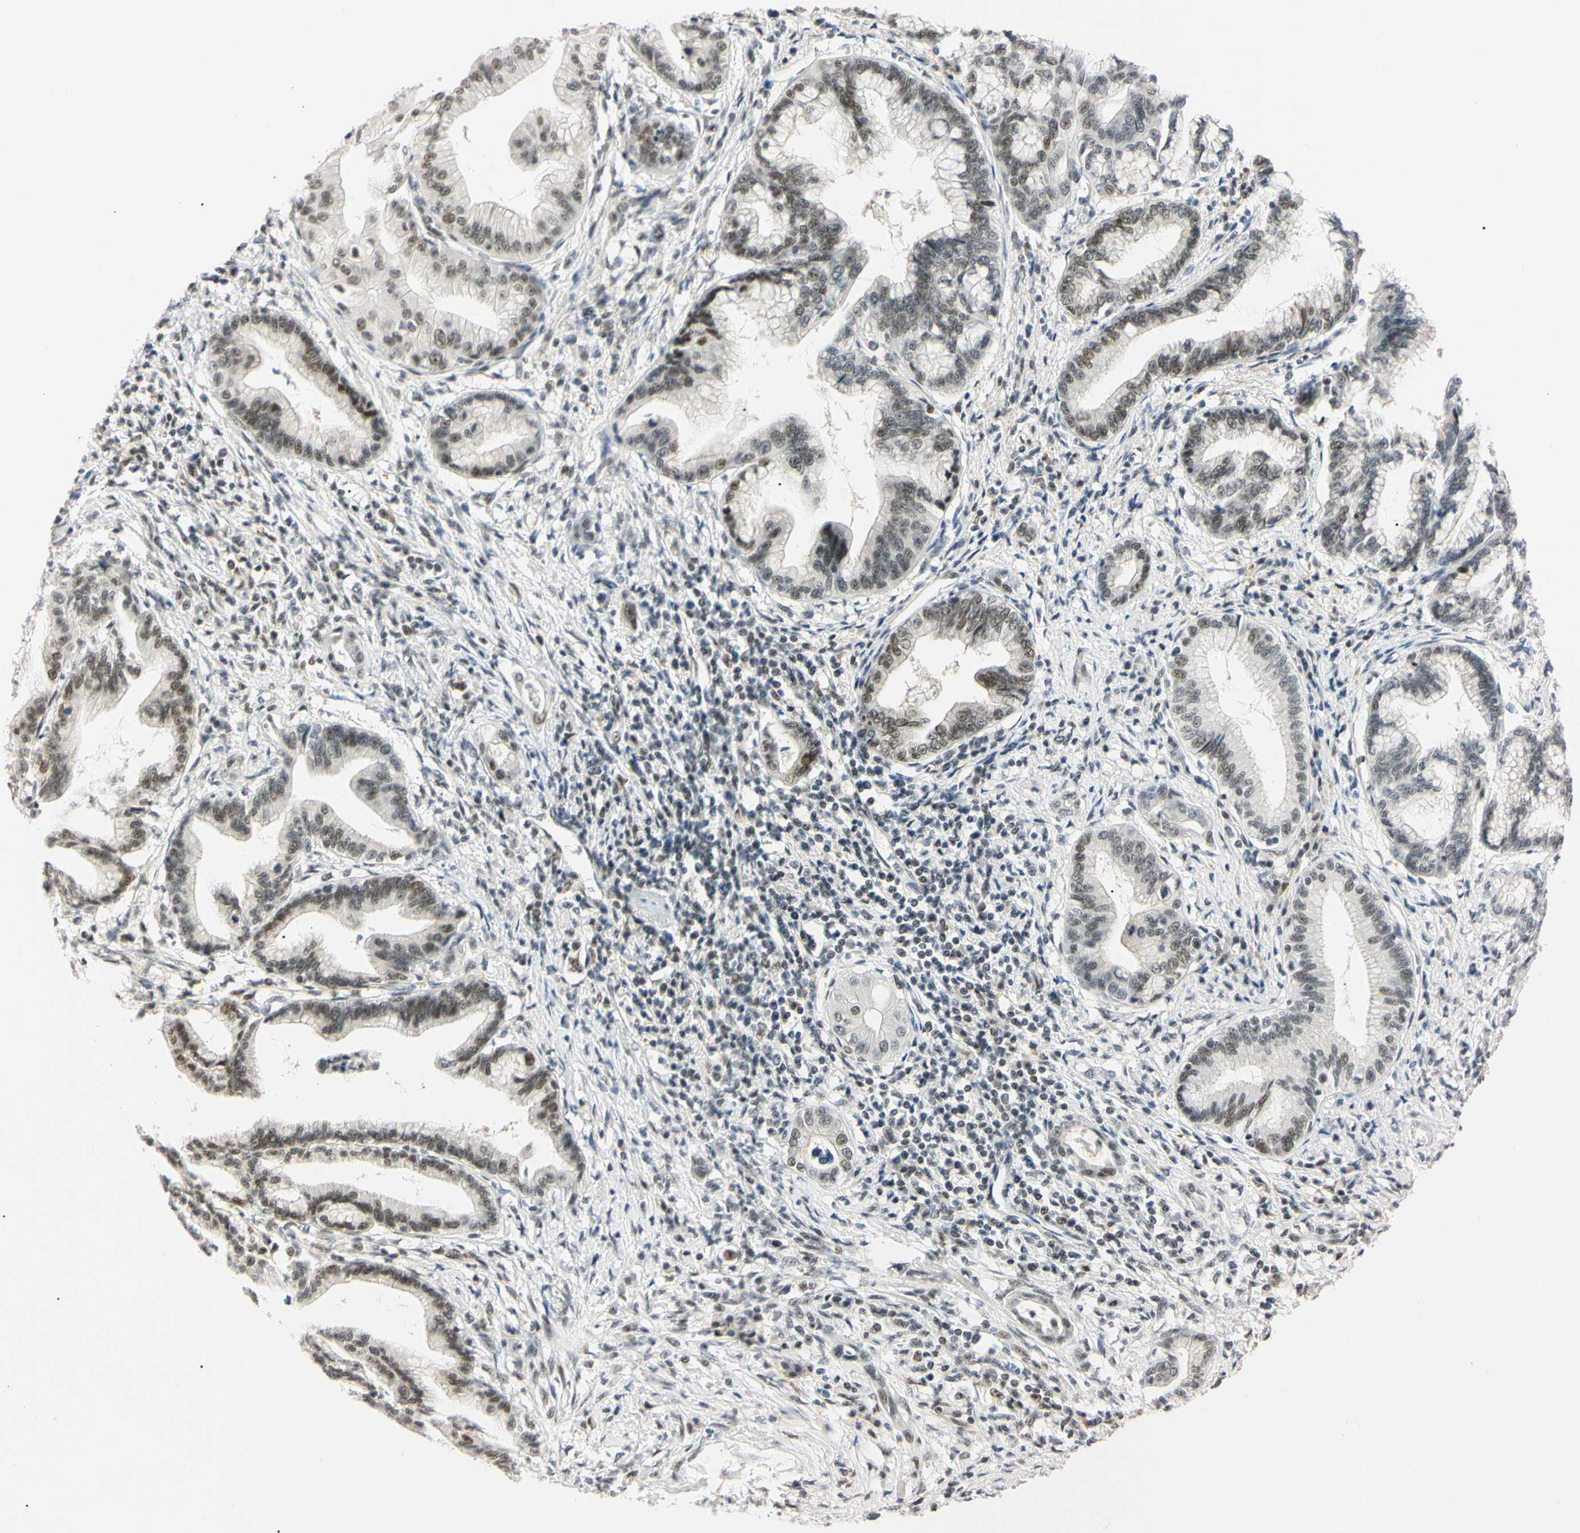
{"staining": {"intensity": "weak", "quantity": ">75%", "location": "nuclear"}, "tissue": "pancreatic cancer", "cell_type": "Tumor cells", "image_type": "cancer", "snomed": [{"axis": "morphology", "description": "Adenocarcinoma, NOS"}, {"axis": "topography", "description": "Pancreas"}], "caption": "Immunohistochemistry (IHC) photomicrograph of neoplastic tissue: pancreatic cancer stained using IHC shows low levels of weak protein expression localized specifically in the nuclear of tumor cells, appearing as a nuclear brown color.", "gene": "ZNF134", "patient": {"sex": "female", "age": 64}}